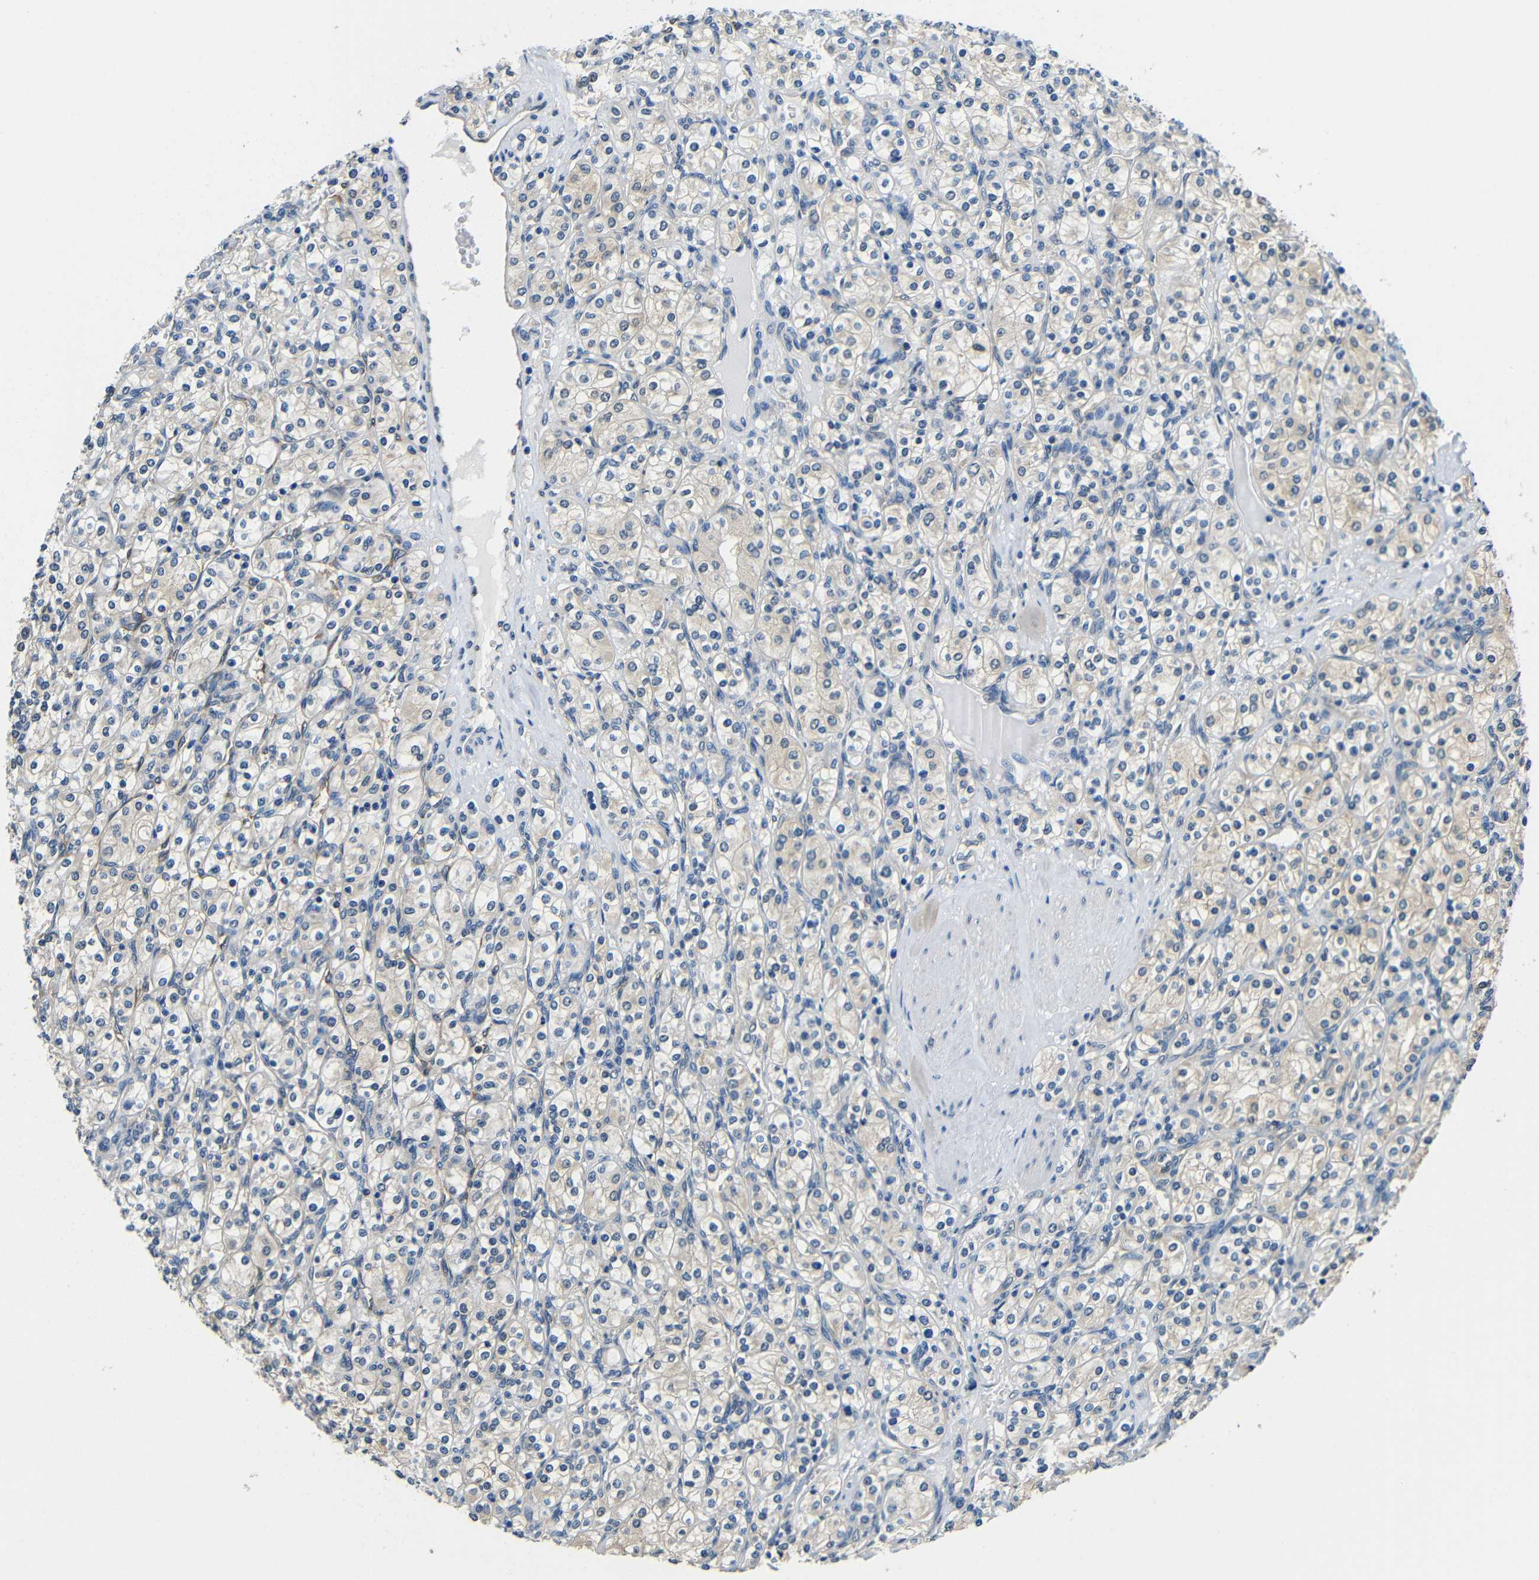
{"staining": {"intensity": "negative", "quantity": "none", "location": "none"}, "tissue": "renal cancer", "cell_type": "Tumor cells", "image_type": "cancer", "snomed": [{"axis": "morphology", "description": "Adenocarcinoma, NOS"}, {"axis": "topography", "description": "Kidney"}], "caption": "Renal cancer (adenocarcinoma) was stained to show a protein in brown. There is no significant staining in tumor cells. (Brightfield microscopy of DAB immunohistochemistry at high magnification).", "gene": "ADAP1", "patient": {"sex": "male", "age": 77}}